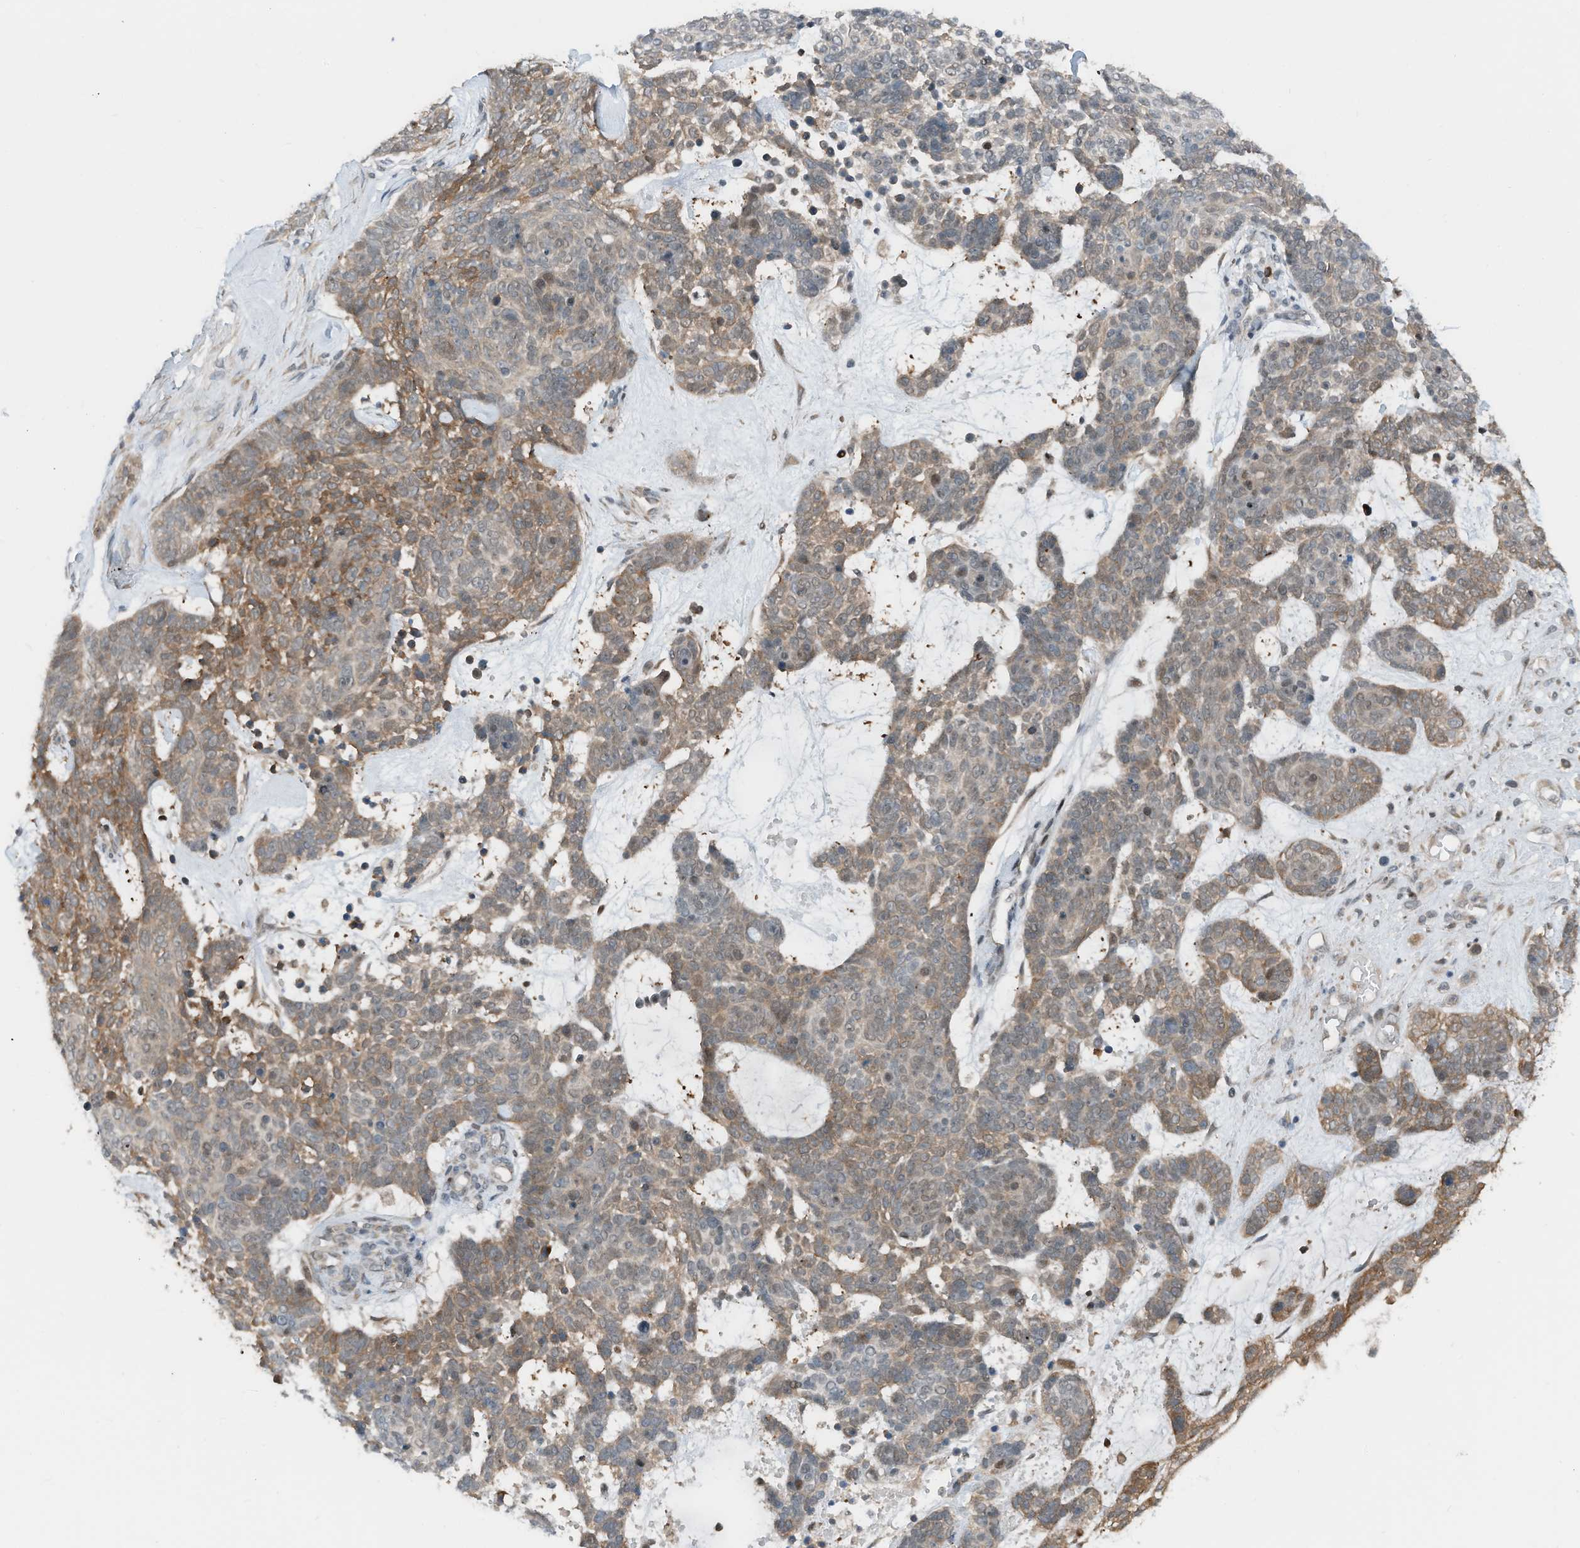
{"staining": {"intensity": "moderate", "quantity": ">75%", "location": "cytoplasmic/membranous"}, "tissue": "skin cancer", "cell_type": "Tumor cells", "image_type": "cancer", "snomed": [{"axis": "morphology", "description": "Basal cell carcinoma"}, {"axis": "topography", "description": "Skin"}], "caption": "A medium amount of moderate cytoplasmic/membranous positivity is seen in about >75% of tumor cells in skin cancer (basal cell carcinoma) tissue.", "gene": "RMND1", "patient": {"sex": "female", "age": 81}}